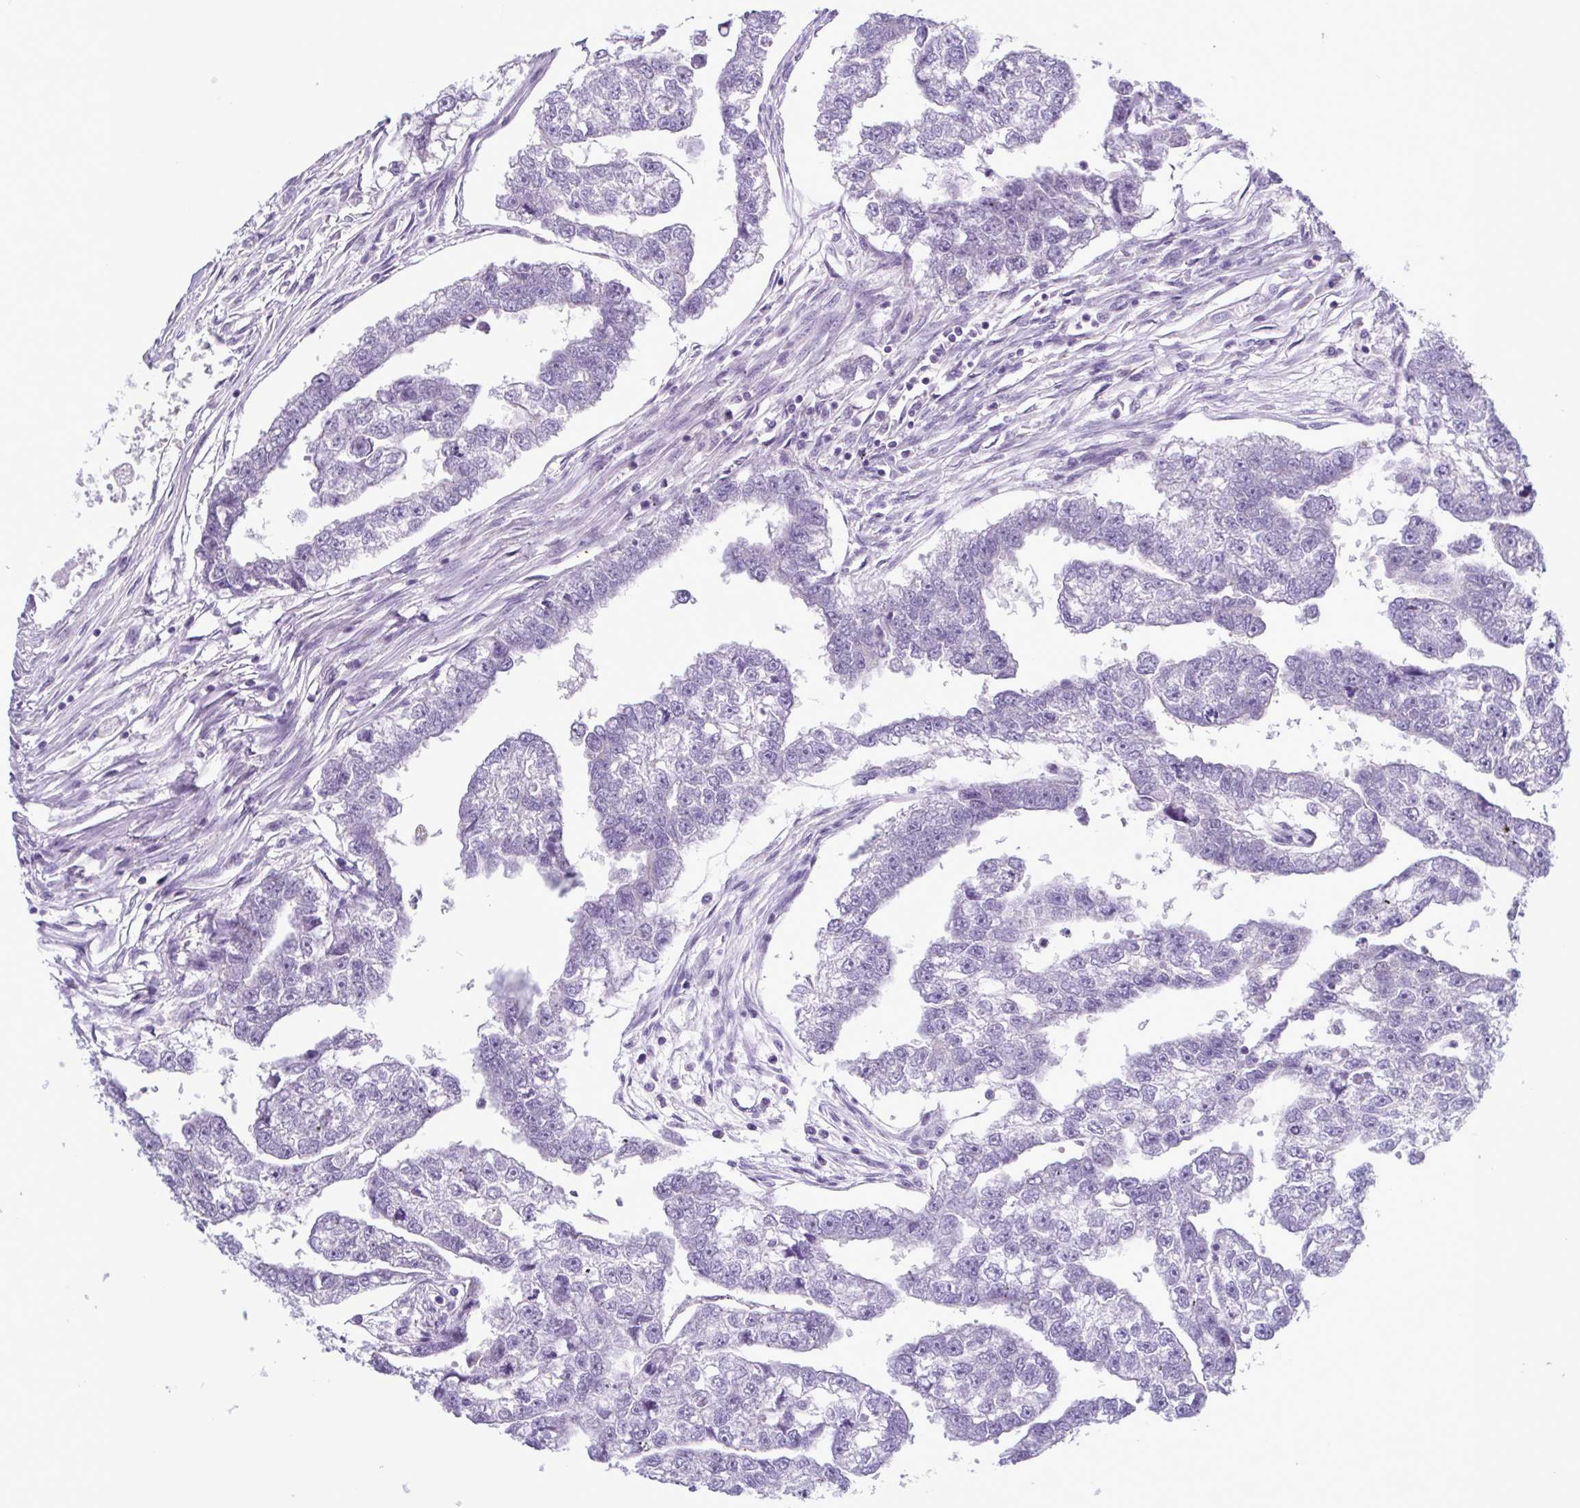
{"staining": {"intensity": "negative", "quantity": "none", "location": "none"}, "tissue": "testis cancer", "cell_type": "Tumor cells", "image_type": "cancer", "snomed": [{"axis": "morphology", "description": "Carcinoma, Embryonal, NOS"}, {"axis": "morphology", "description": "Teratoma, malignant, NOS"}, {"axis": "topography", "description": "Testis"}], "caption": "The photomicrograph shows no significant expression in tumor cells of testis cancer.", "gene": "INAFM1", "patient": {"sex": "male", "age": 44}}